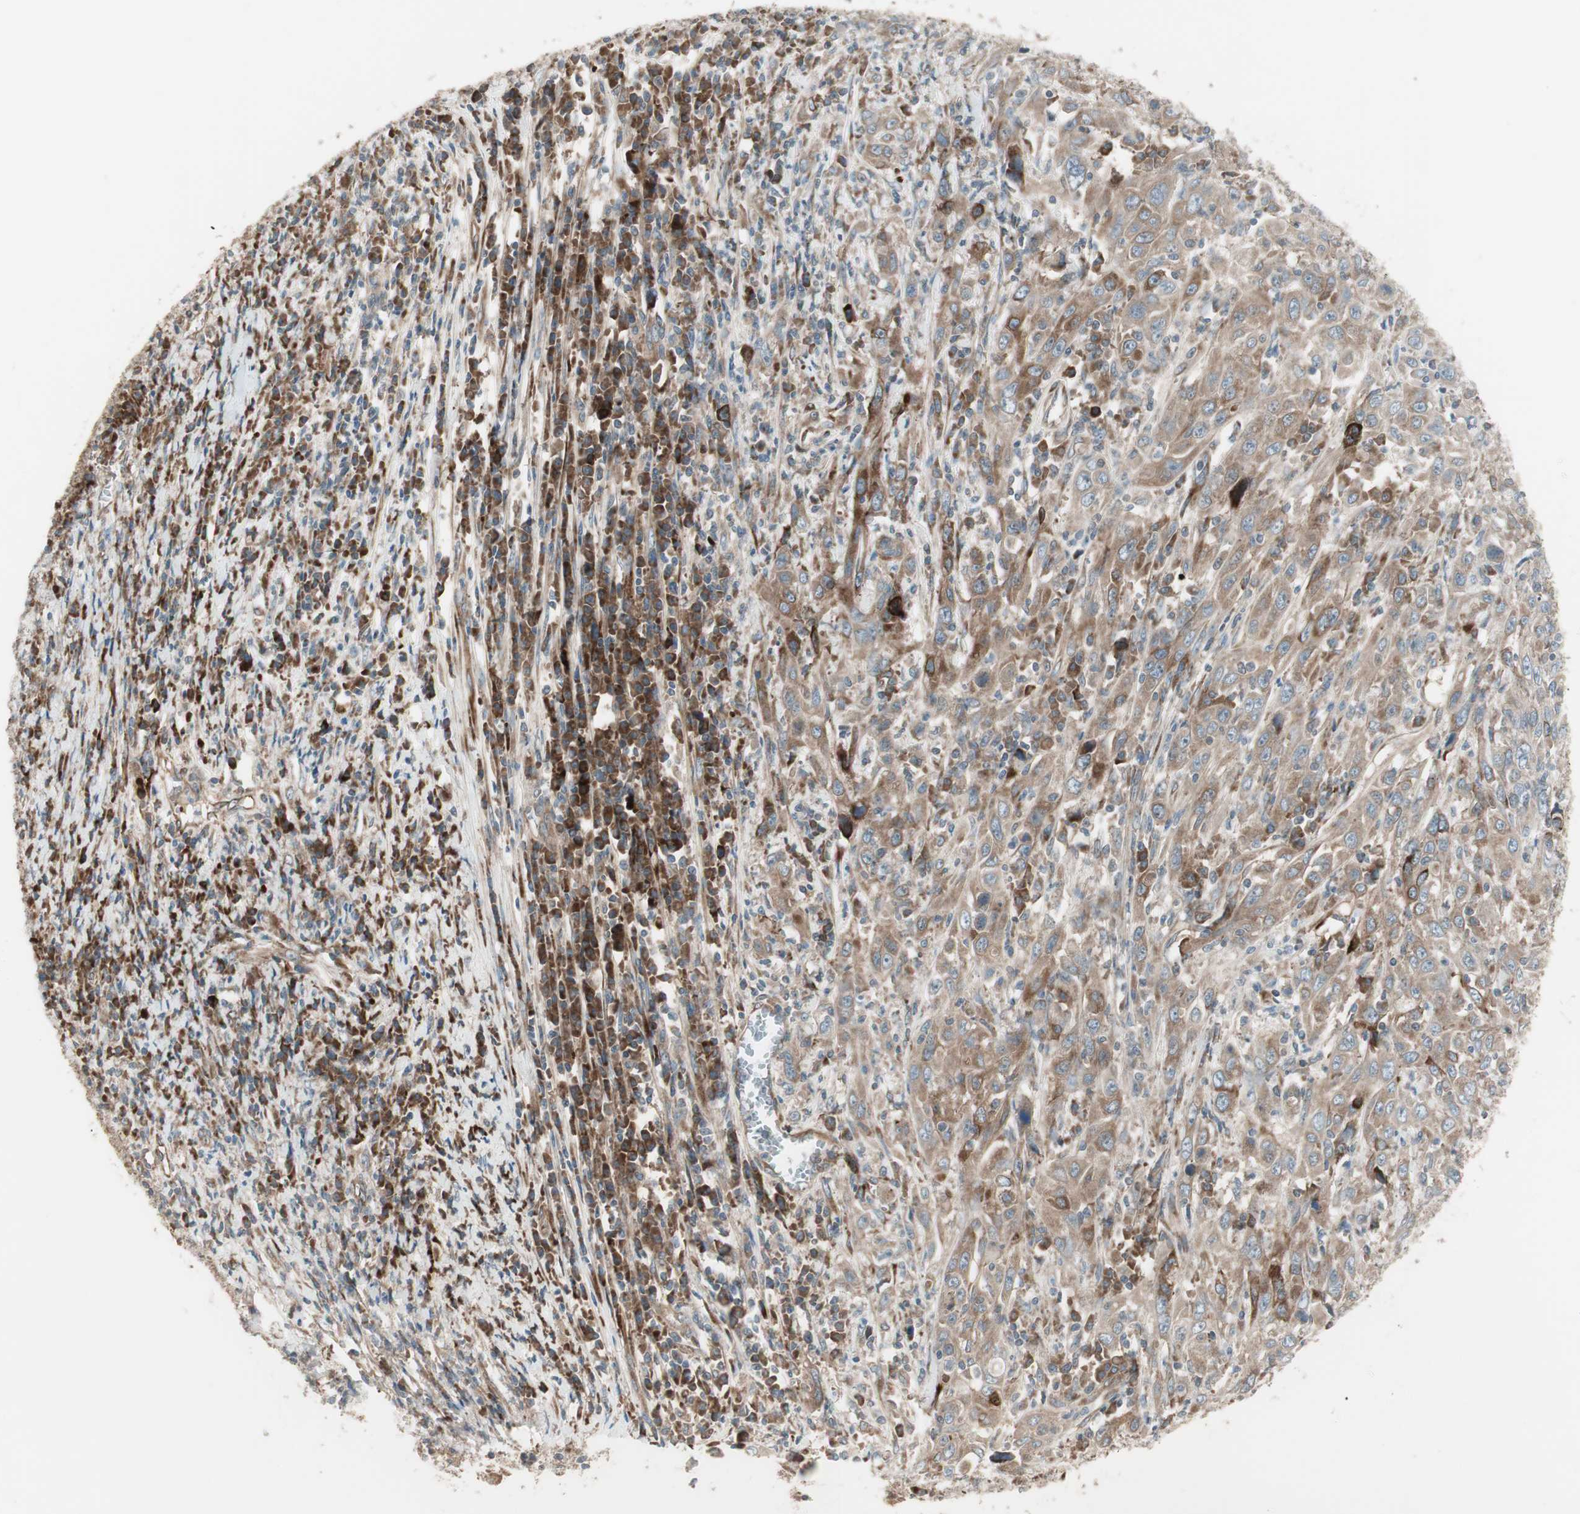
{"staining": {"intensity": "moderate", "quantity": ">75%", "location": "cytoplasmic/membranous"}, "tissue": "cervical cancer", "cell_type": "Tumor cells", "image_type": "cancer", "snomed": [{"axis": "morphology", "description": "Squamous cell carcinoma, NOS"}, {"axis": "topography", "description": "Cervix"}], "caption": "Cervical cancer (squamous cell carcinoma) stained for a protein demonstrates moderate cytoplasmic/membranous positivity in tumor cells. The staining is performed using DAB brown chromogen to label protein expression. The nuclei are counter-stained blue using hematoxylin.", "gene": "PPP2R5E", "patient": {"sex": "female", "age": 46}}